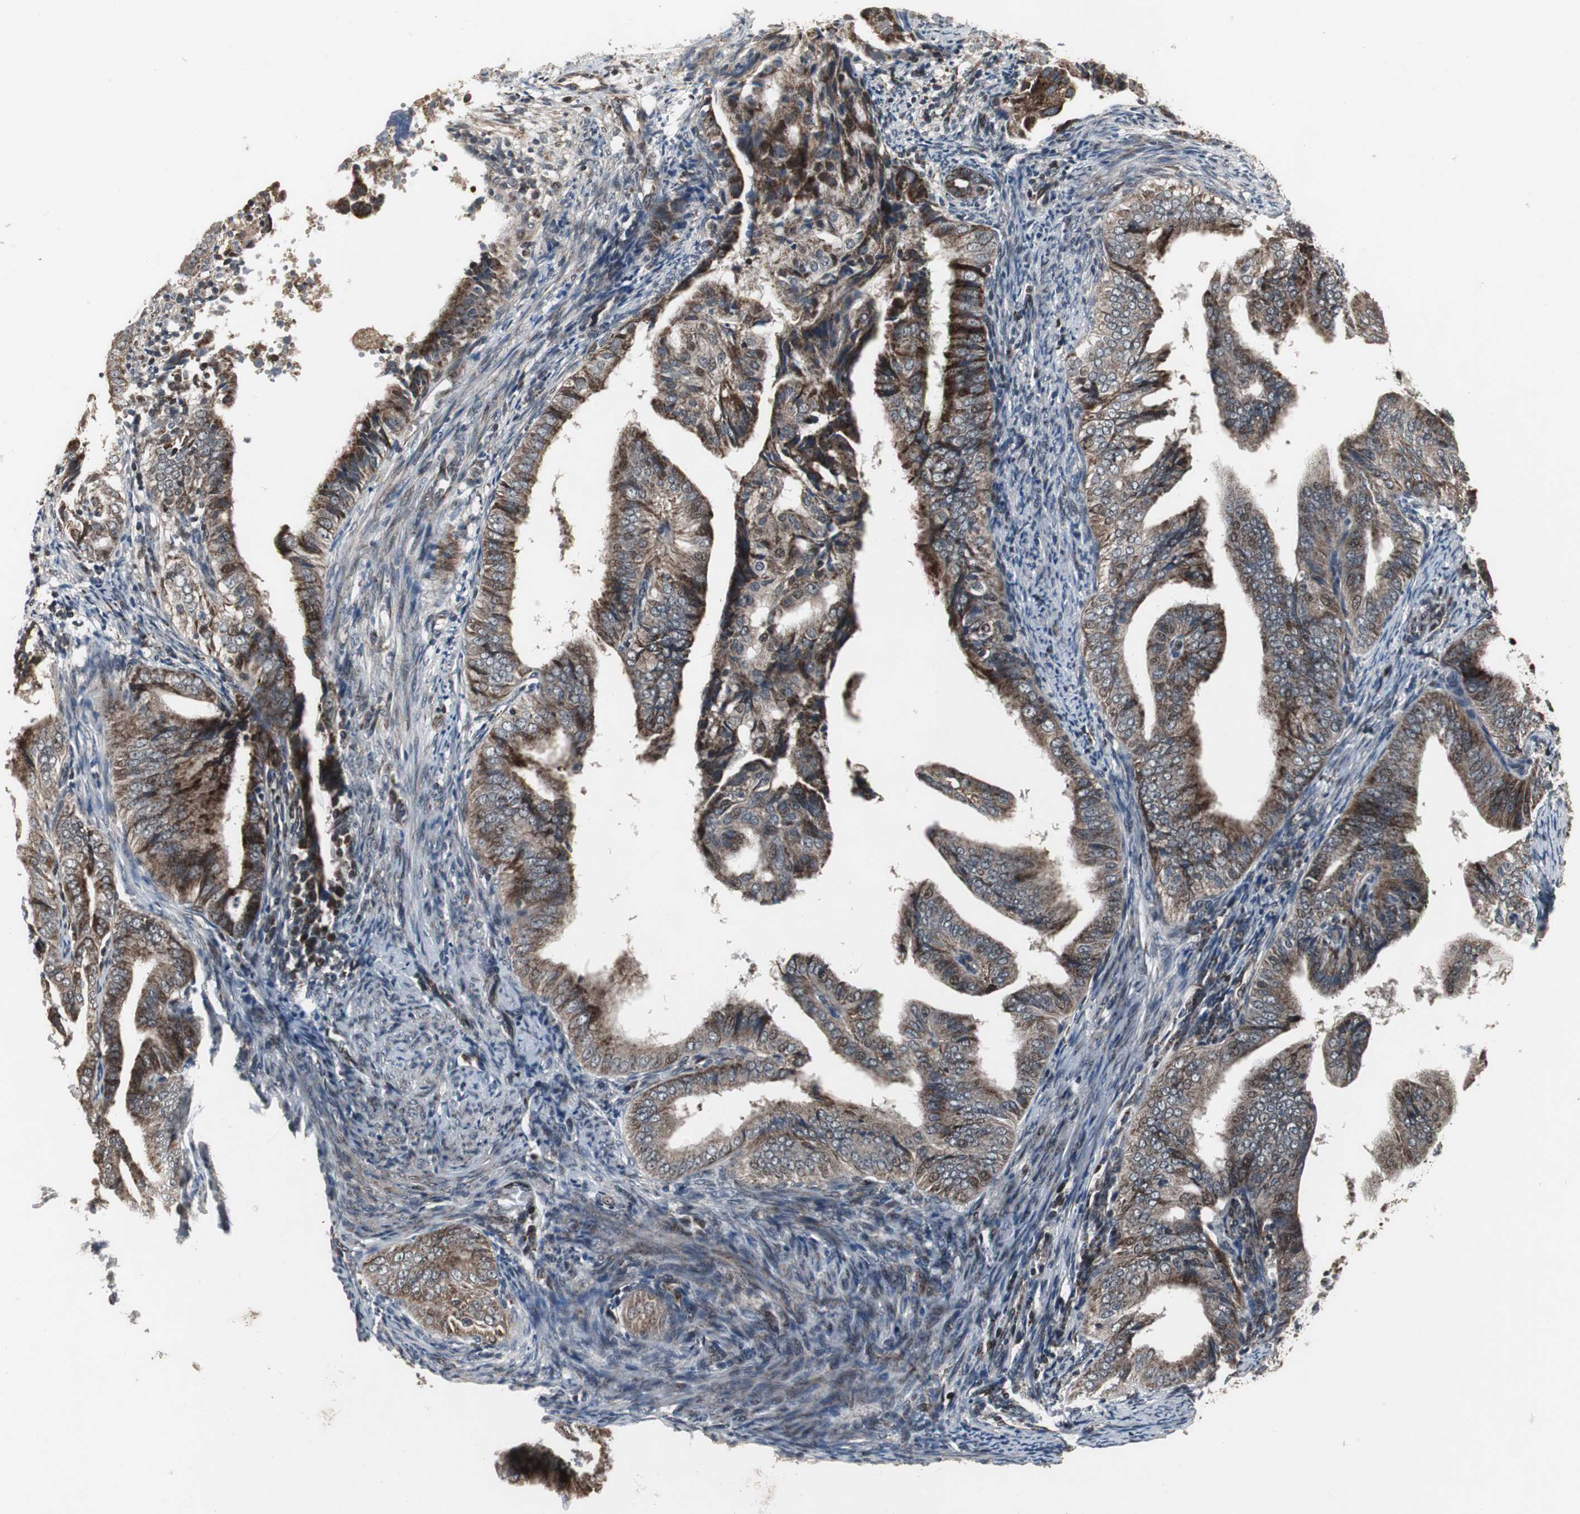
{"staining": {"intensity": "strong", "quantity": ">75%", "location": "cytoplasmic/membranous"}, "tissue": "endometrial cancer", "cell_type": "Tumor cells", "image_type": "cancer", "snomed": [{"axis": "morphology", "description": "Adenocarcinoma, NOS"}, {"axis": "topography", "description": "Endometrium"}], "caption": "Human adenocarcinoma (endometrial) stained with a protein marker displays strong staining in tumor cells.", "gene": "MRPL40", "patient": {"sex": "female", "age": 58}}